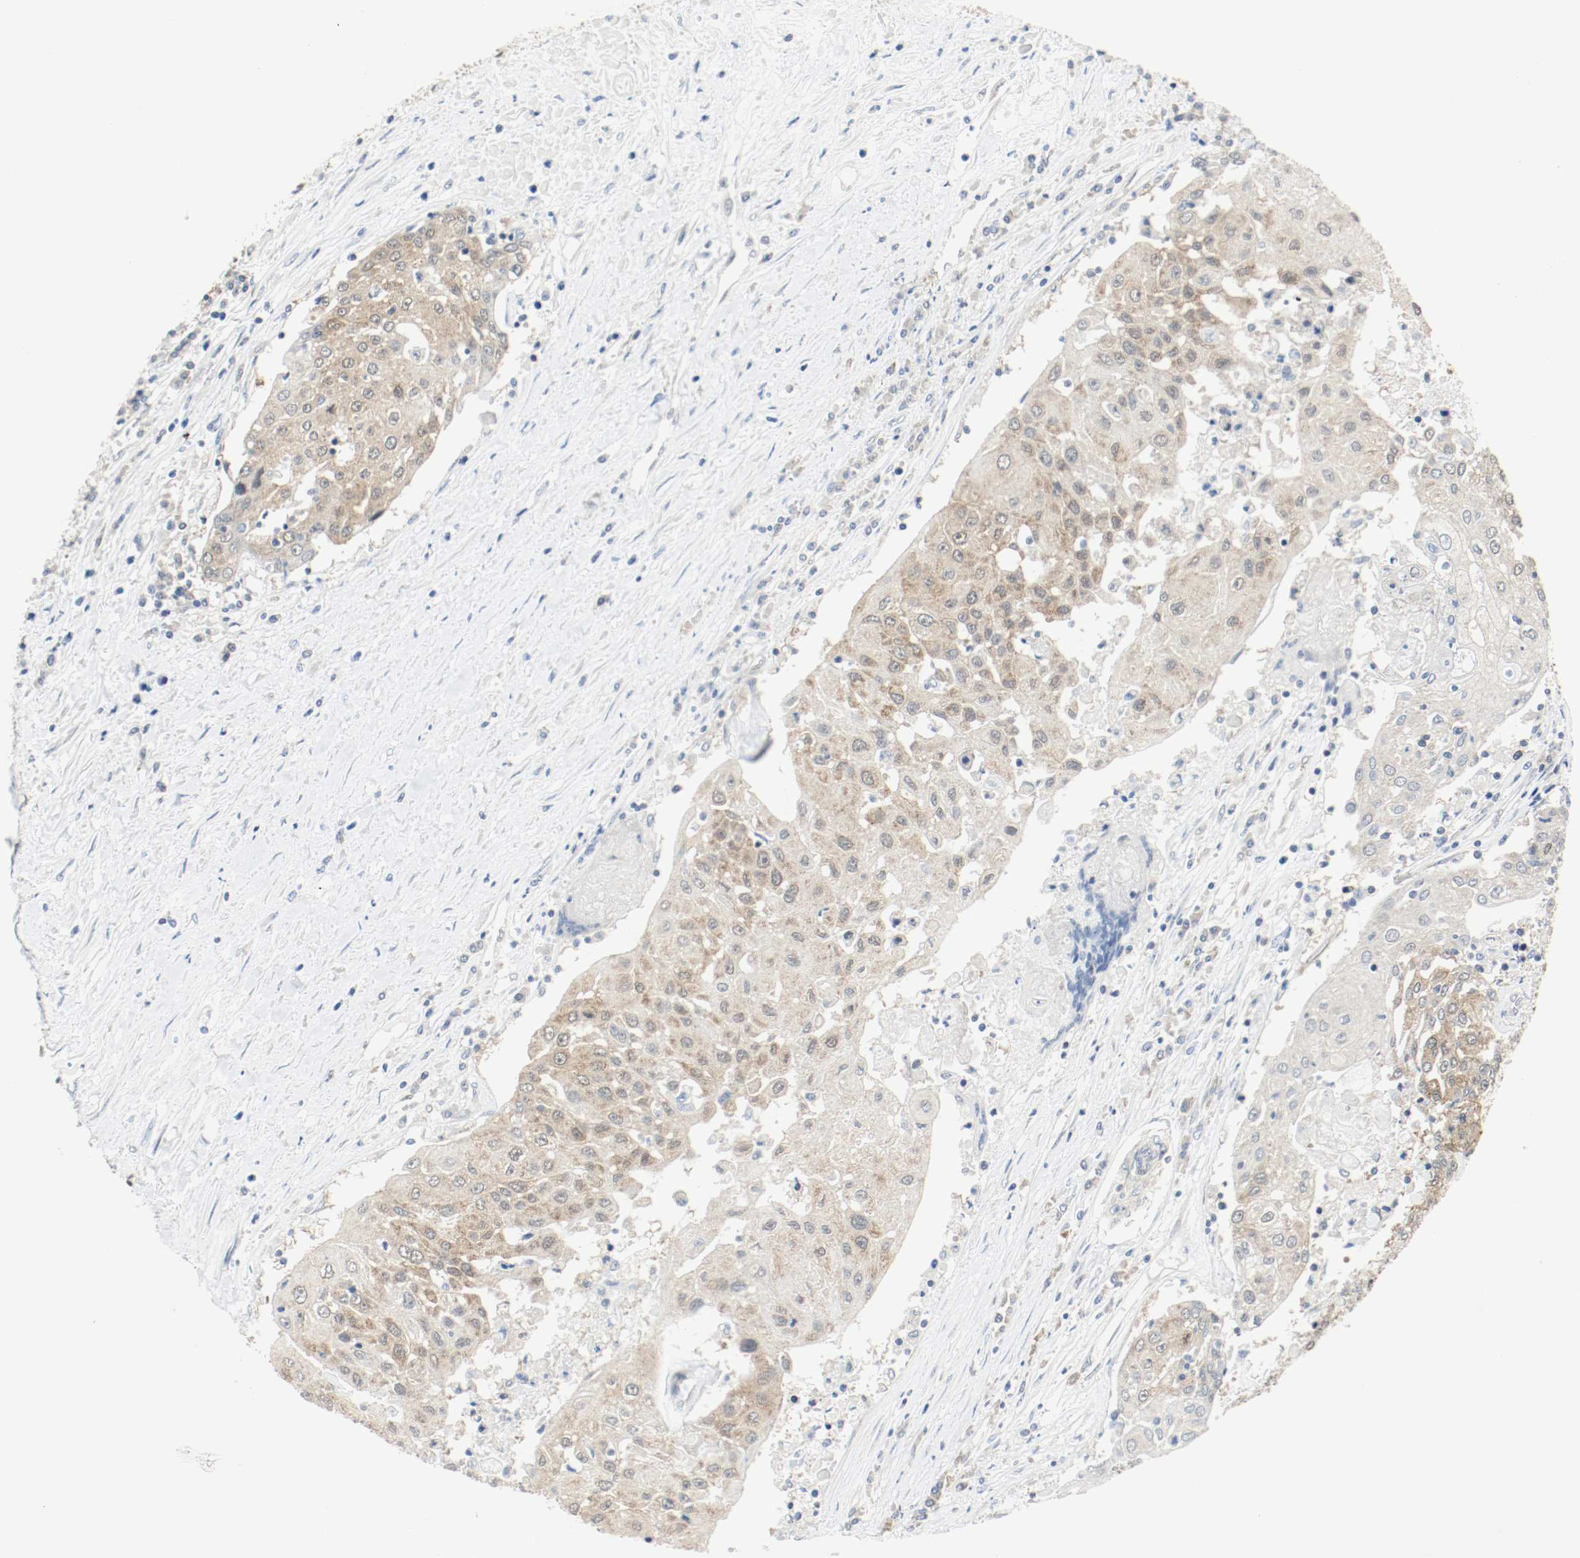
{"staining": {"intensity": "weak", "quantity": ">75%", "location": "cytoplasmic/membranous"}, "tissue": "urothelial cancer", "cell_type": "Tumor cells", "image_type": "cancer", "snomed": [{"axis": "morphology", "description": "Urothelial carcinoma, High grade"}, {"axis": "topography", "description": "Urinary bladder"}], "caption": "Urothelial carcinoma (high-grade) was stained to show a protein in brown. There is low levels of weak cytoplasmic/membranous positivity in approximately >75% of tumor cells. The staining was performed using DAB (3,3'-diaminobenzidine), with brown indicating positive protein expression. Nuclei are stained blue with hematoxylin.", "gene": "PPME1", "patient": {"sex": "female", "age": 85}}